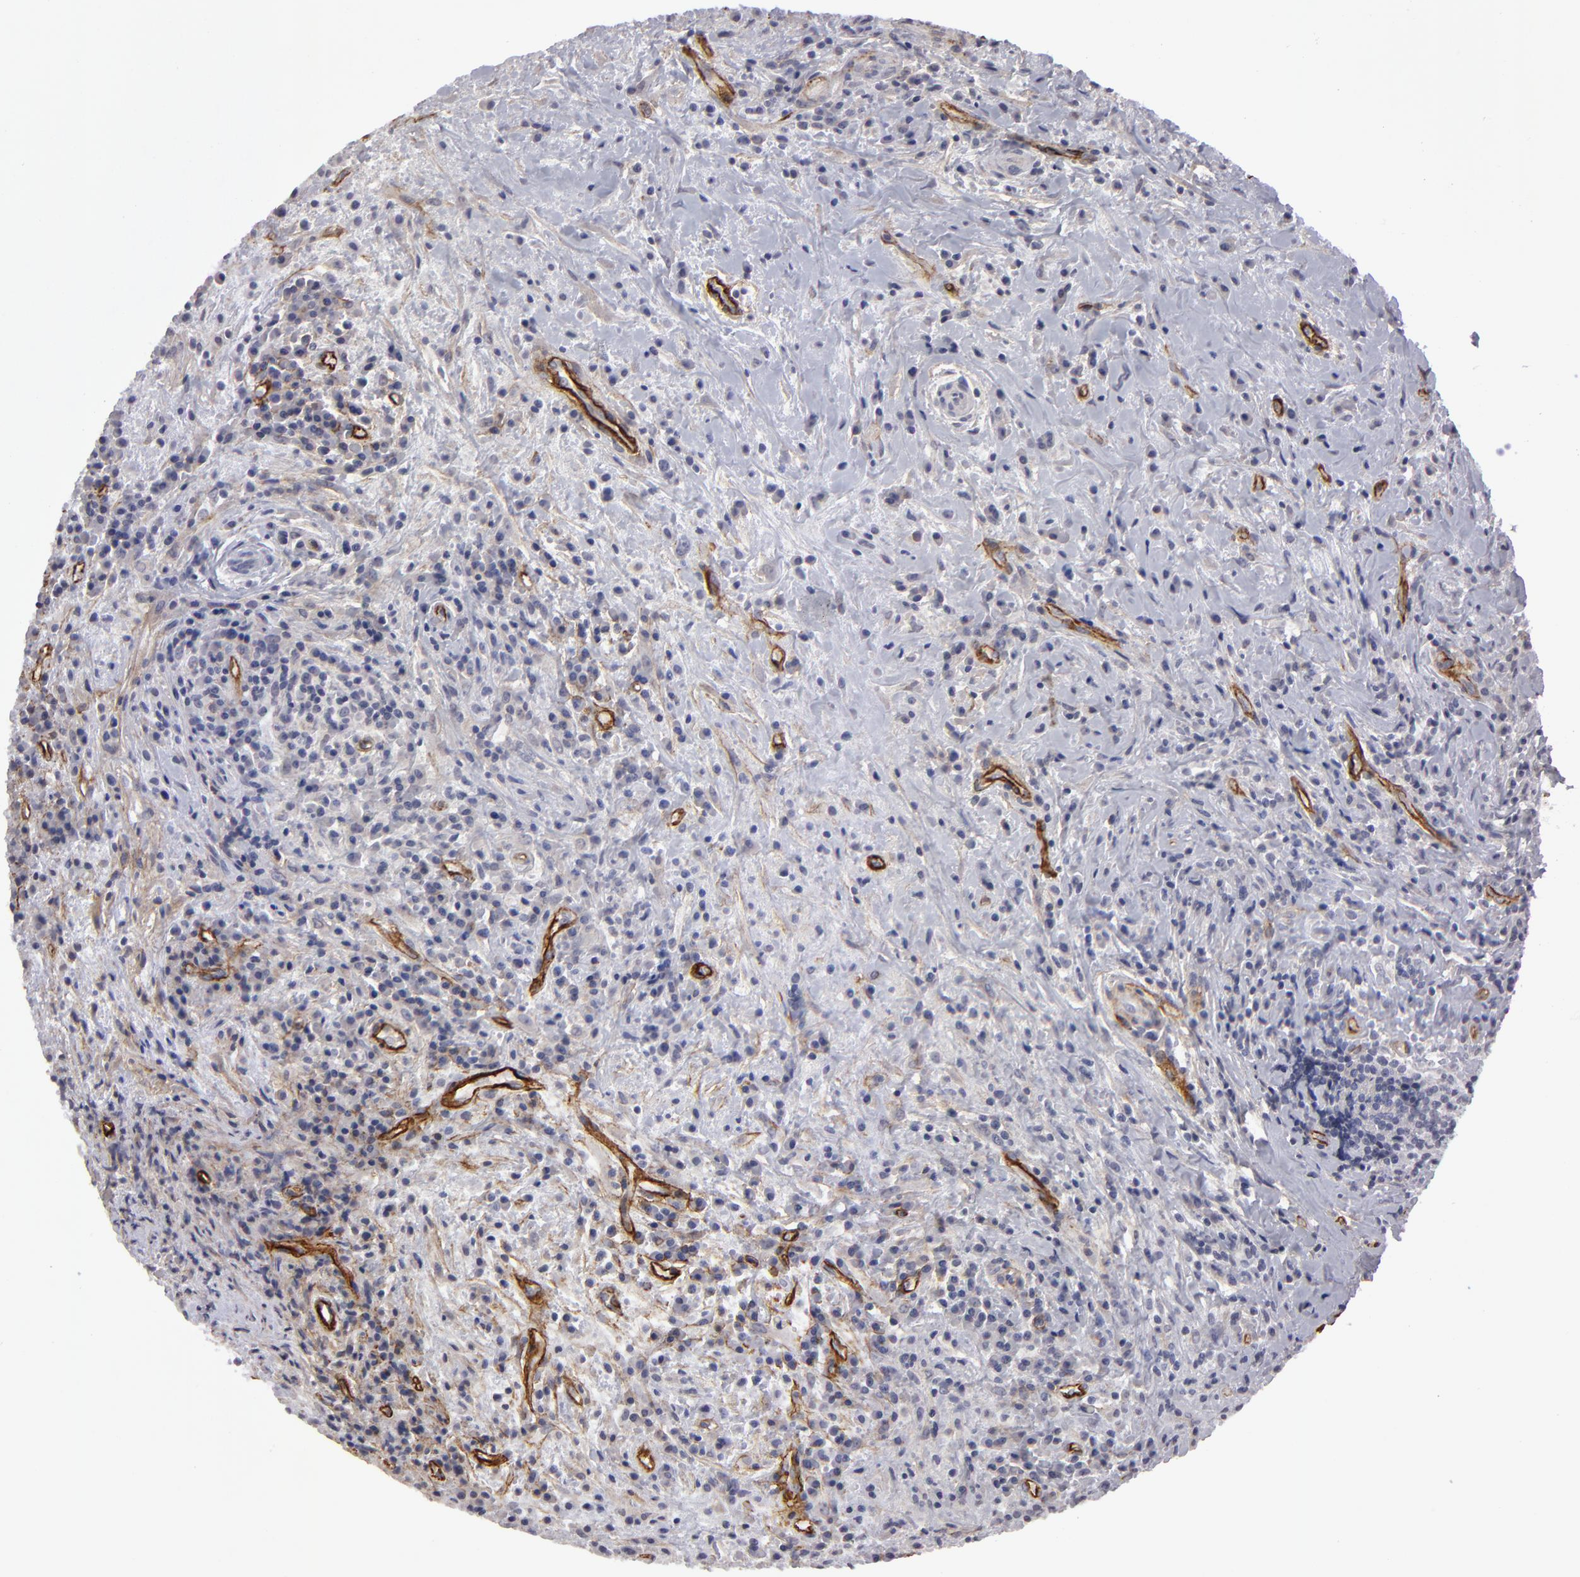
{"staining": {"intensity": "weak", "quantity": "<25%", "location": "cytoplasmic/membranous"}, "tissue": "lymphoma", "cell_type": "Tumor cells", "image_type": "cancer", "snomed": [{"axis": "morphology", "description": "Hodgkin's disease, NOS"}, {"axis": "topography", "description": "Lymph node"}], "caption": "DAB immunohistochemical staining of human lymphoma reveals no significant expression in tumor cells.", "gene": "ZNF175", "patient": {"sex": "female", "age": 25}}